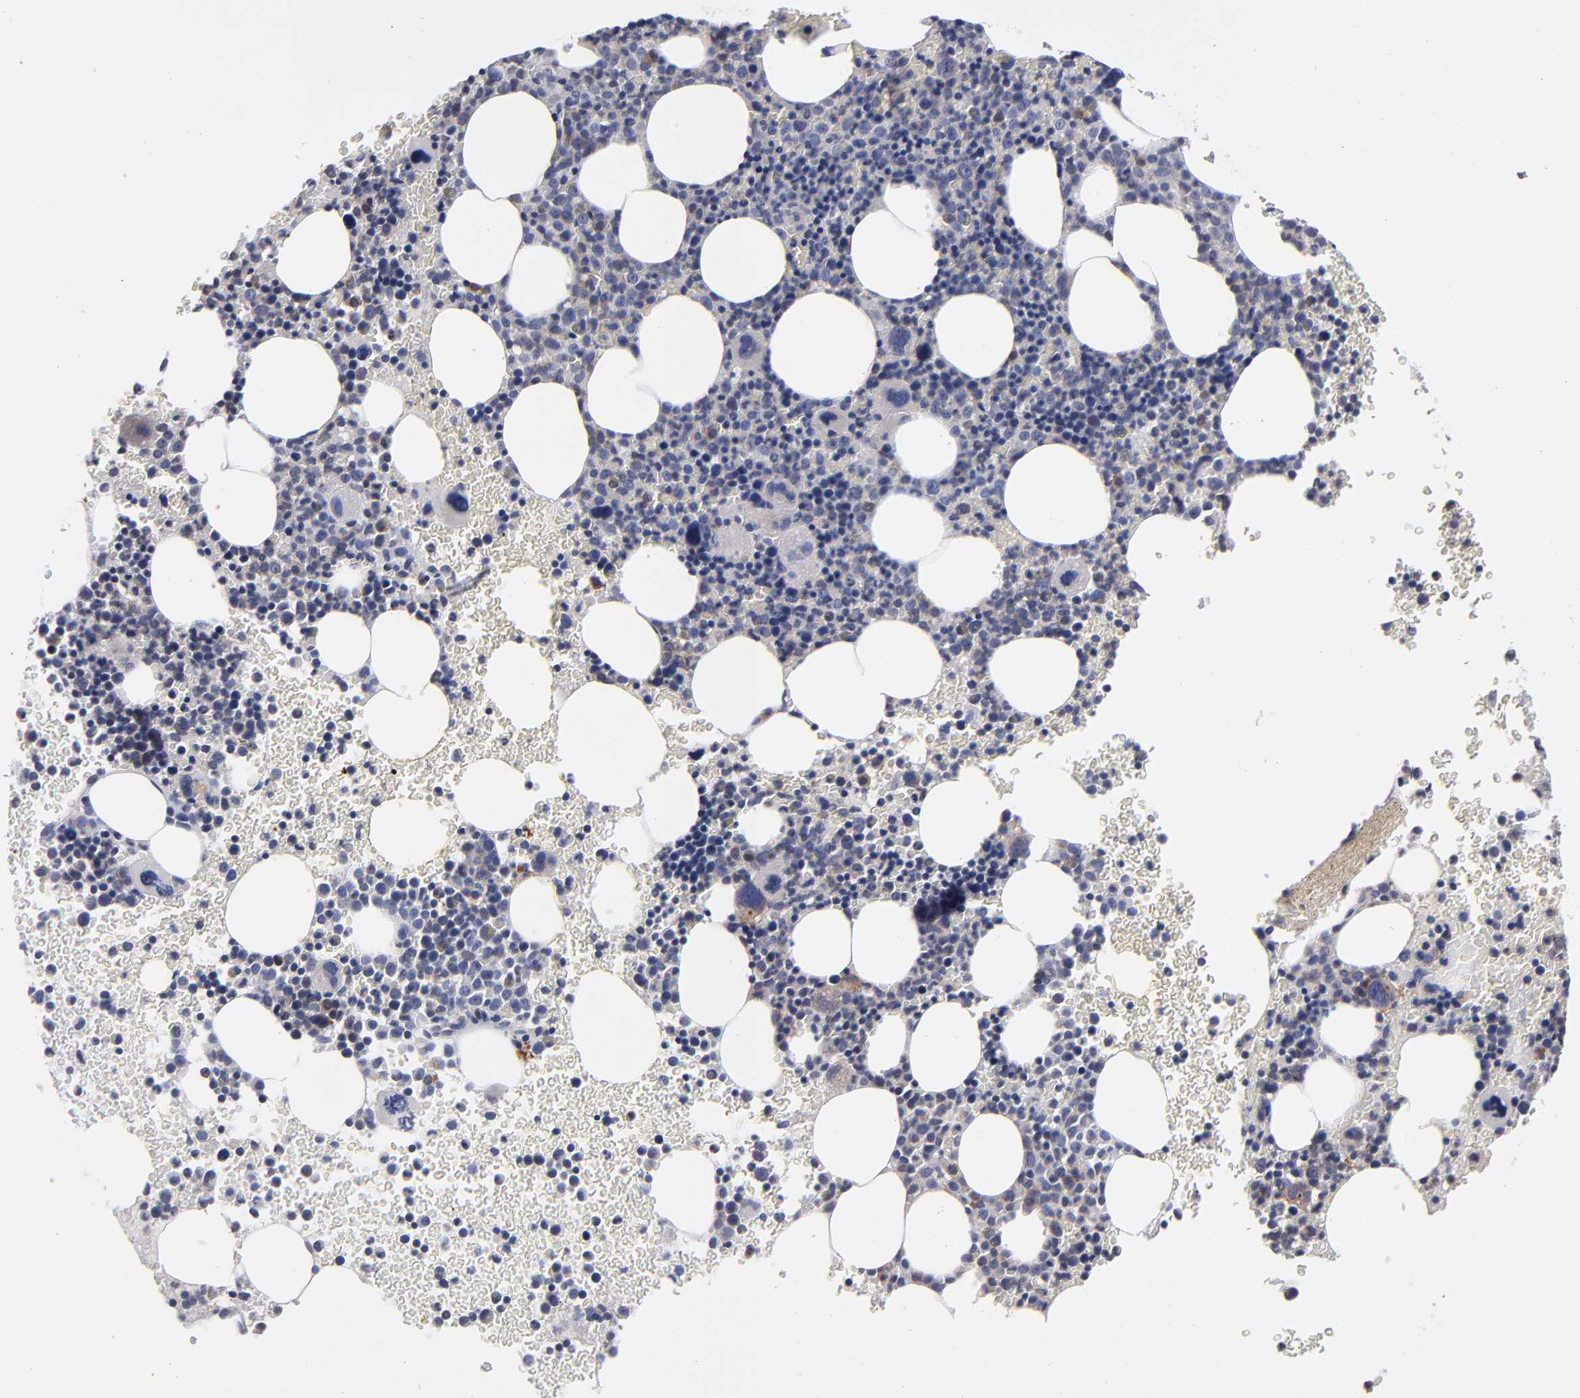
{"staining": {"intensity": "weak", "quantity": "<25%", "location": "cytoplasmic/membranous"}, "tissue": "bone marrow", "cell_type": "Hematopoietic cells", "image_type": "normal", "snomed": [{"axis": "morphology", "description": "Normal tissue, NOS"}, {"axis": "topography", "description": "Bone marrow"}], "caption": "There is no significant positivity in hematopoietic cells of bone marrow. (DAB (3,3'-diaminobenzidine) immunohistochemistry, high magnification).", "gene": "CEP97", "patient": {"sex": "male", "age": 68}}